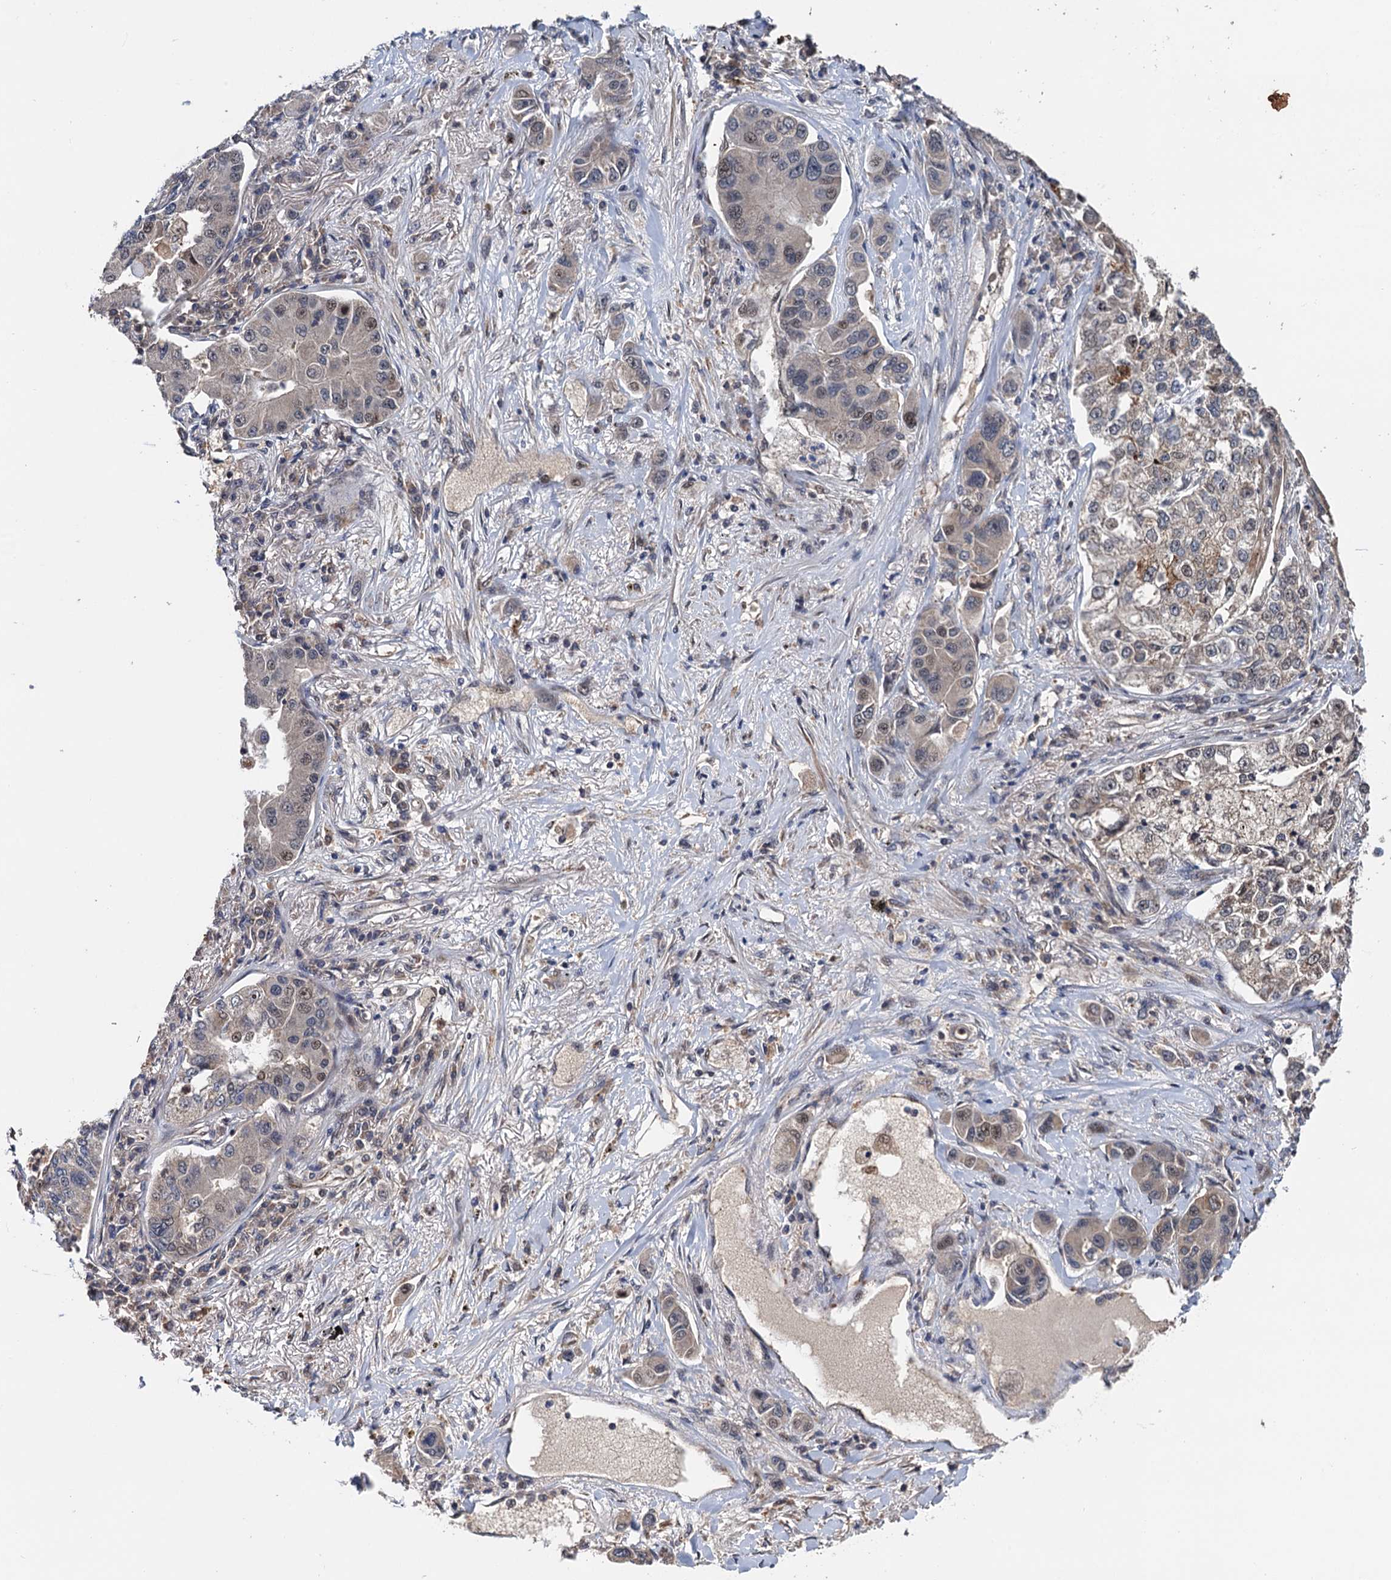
{"staining": {"intensity": "weak", "quantity": "<25%", "location": "nuclear"}, "tissue": "lung cancer", "cell_type": "Tumor cells", "image_type": "cancer", "snomed": [{"axis": "morphology", "description": "Adenocarcinoma, NOS"}, {"axis": "topography", "description": "Lung"}], "caption": "Photomicrograph shows no protein expression in tumor cells of lung cancer (adenocarcinoma) tissue.", "gene": "NAA16", "patient": {"sex": "male", "age": 49}}